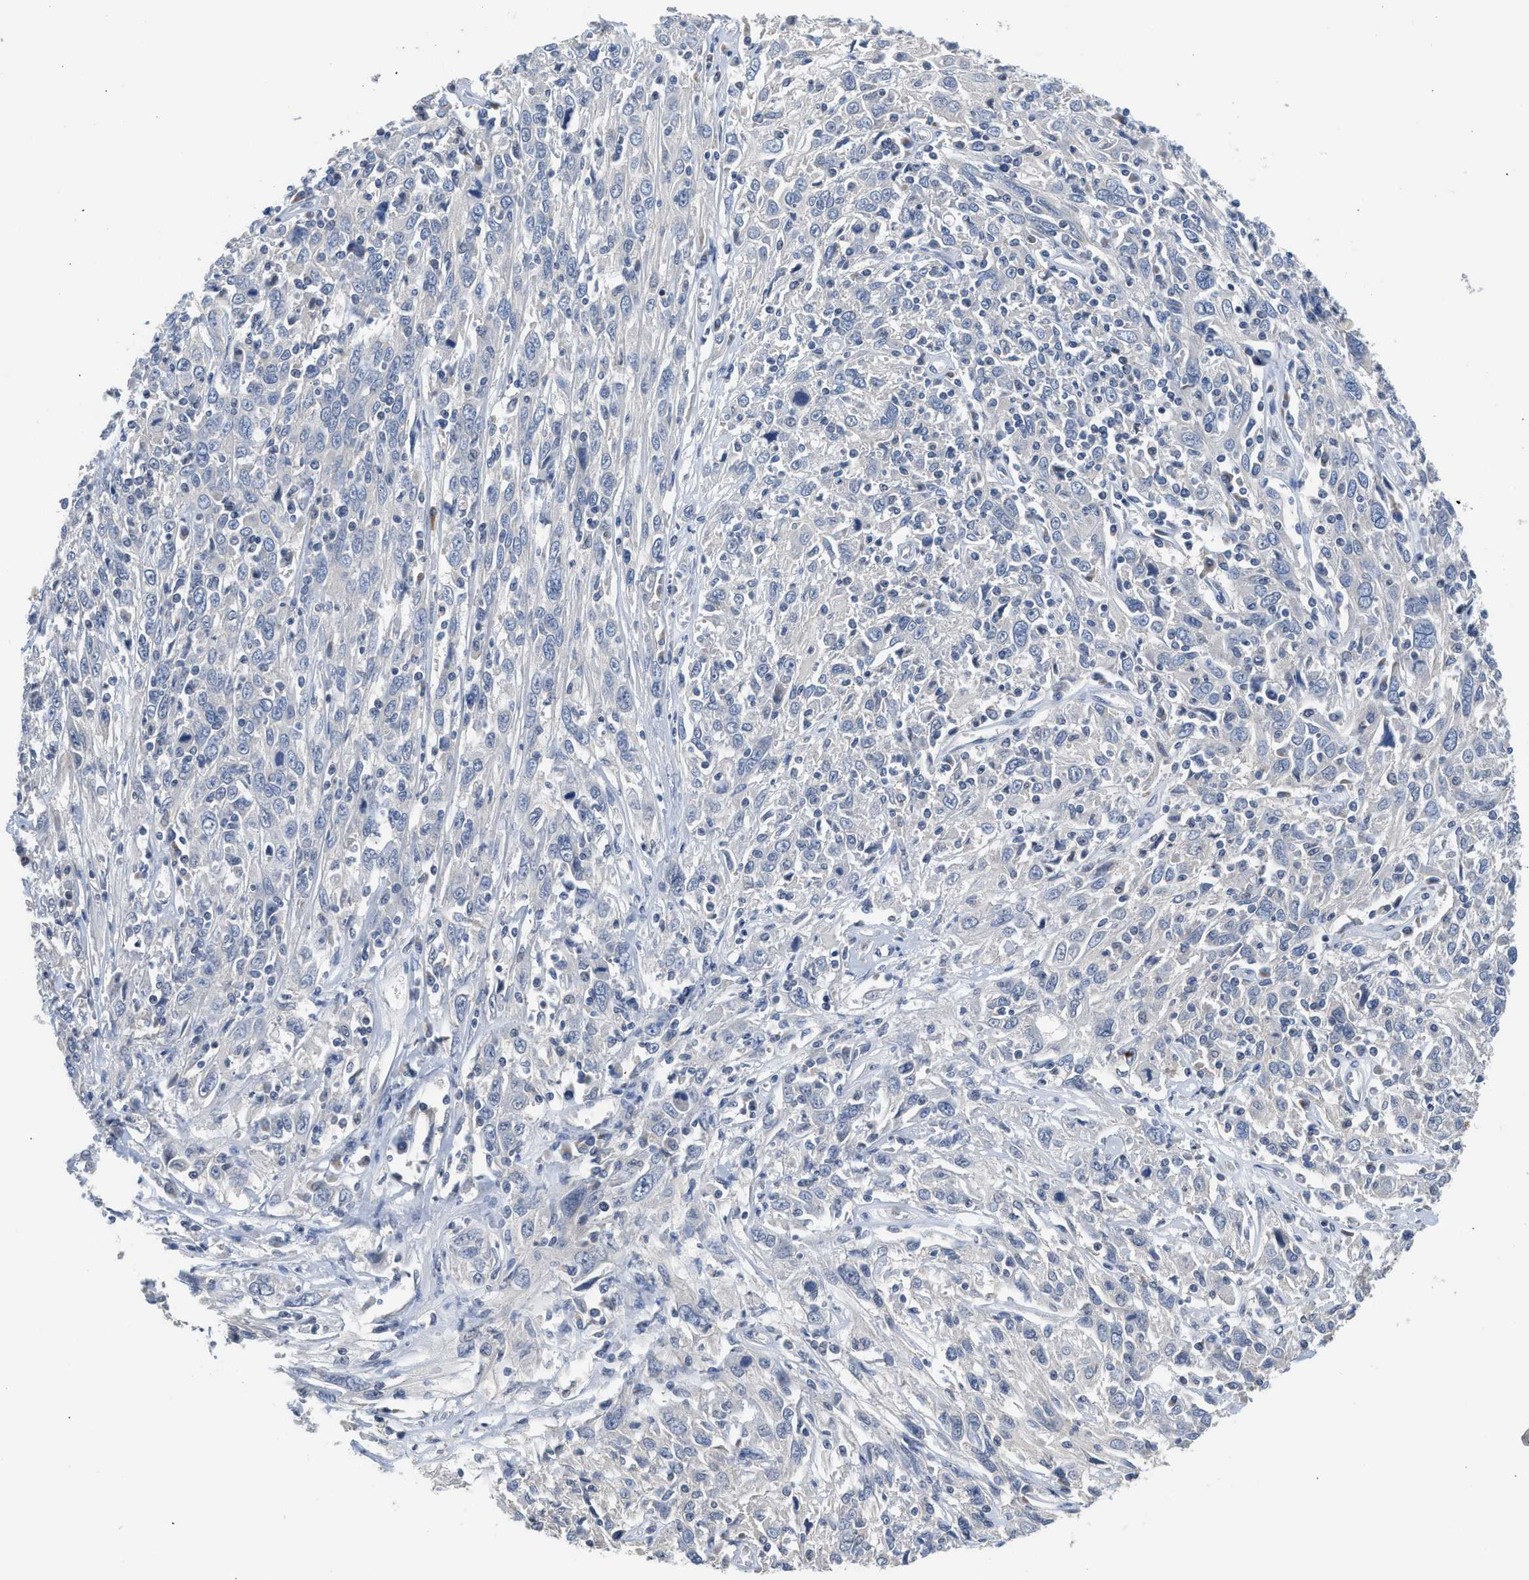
{"staining": {"intensity": "negative", "quantity": "none", "location": "none"}, "tissue": "cervical cancer", "cell_type": "Tumor cells", "image_type": "cancer", "snomed": [{"axis": "morphology", "description": "Squamous cell carcinoma, NOS"}, {"axis": "topography", "description": "Cervix"}], "caption": "The immunohistochemistry micrograph has no significant positivity in tumor cells of cervical cancer (squamous cell carcinoma) tissue.", "gene": "CSF3R", "patient": {"sex": "female", "age": 46}}